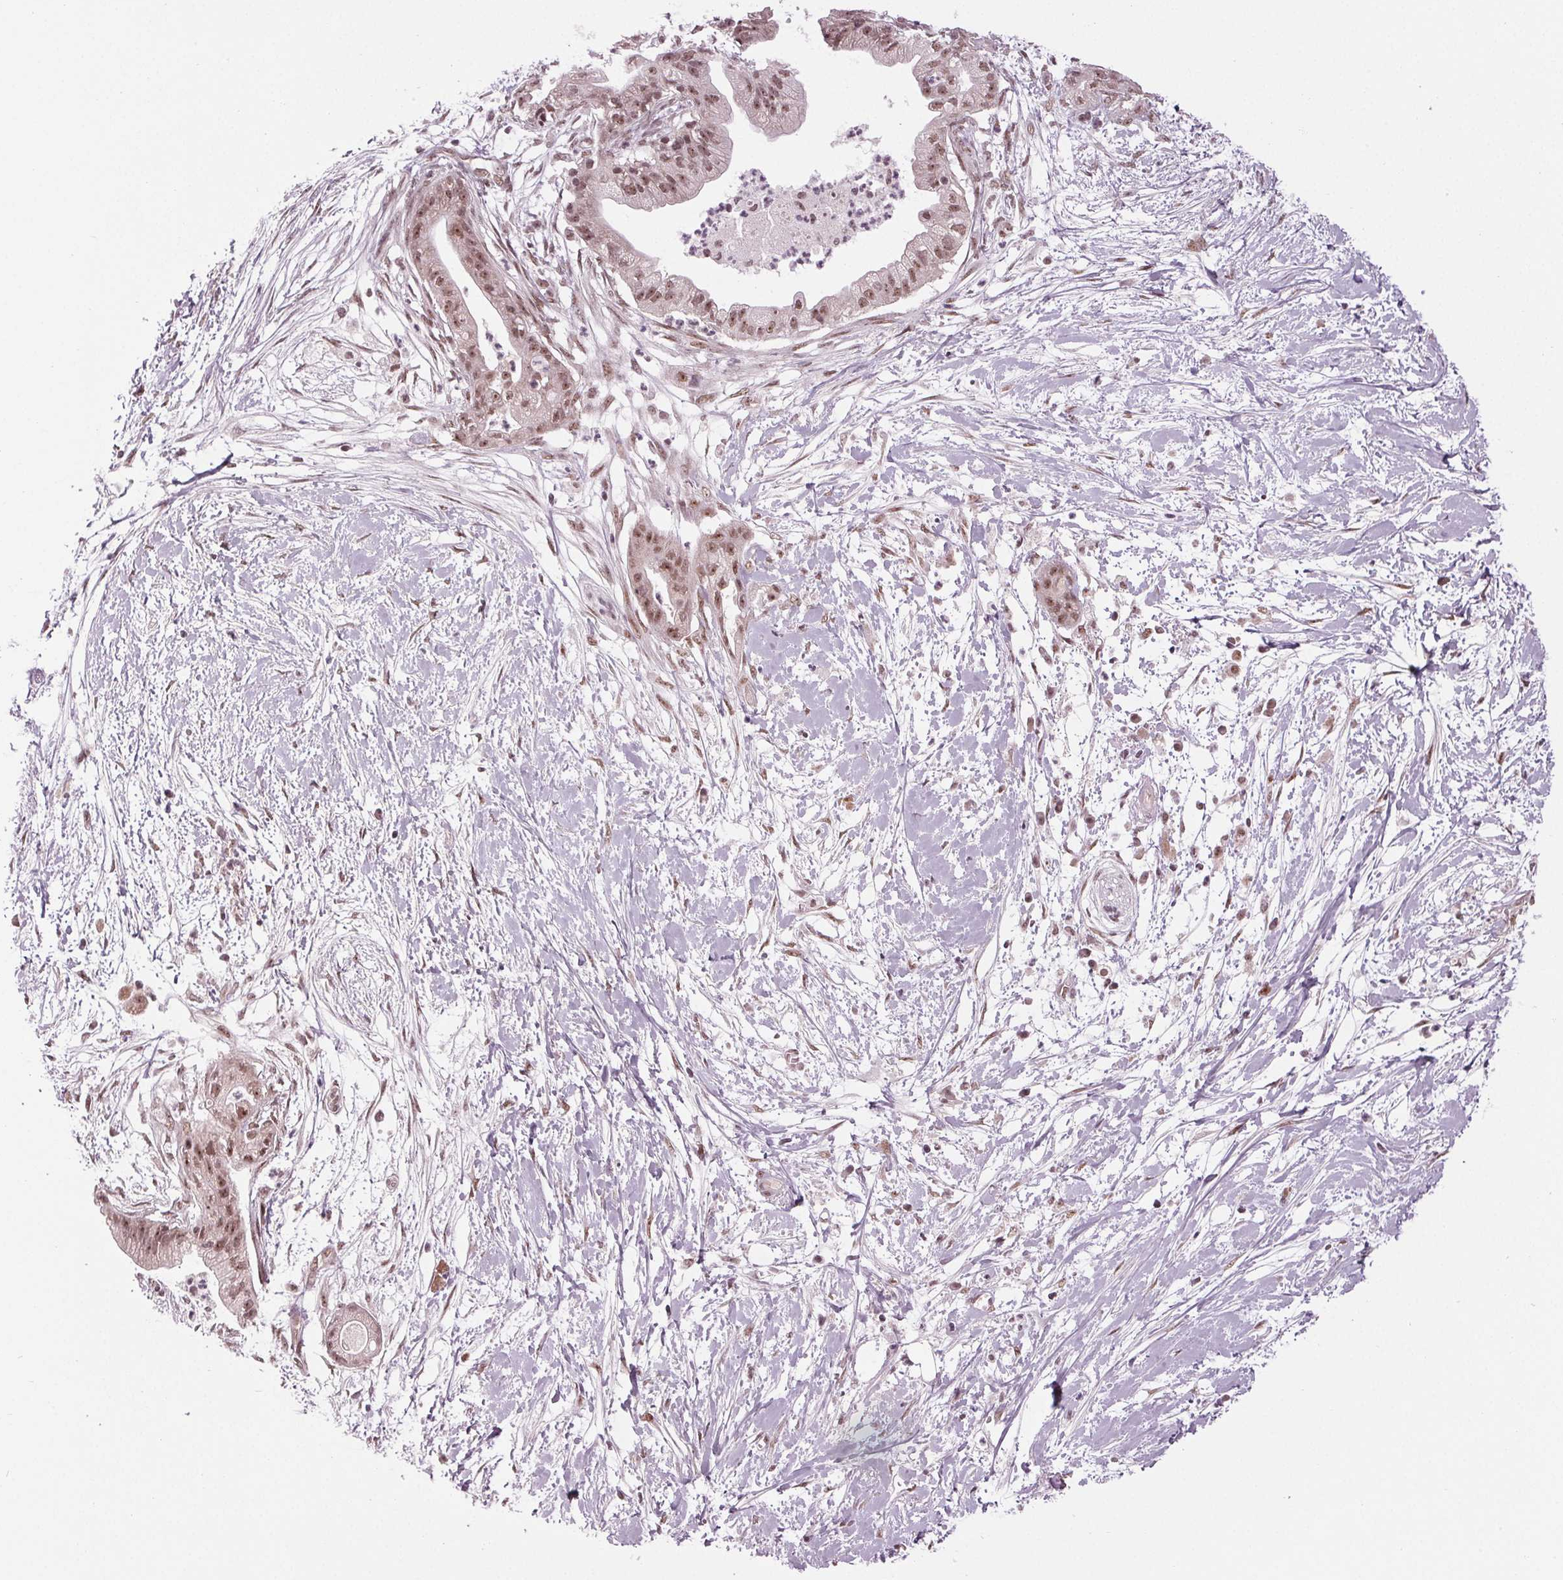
{"staining": {"intensity": "moderate", "quantity": ">75%", "location": "nuclear"}, "tissue": "pancreatic cancer", "cell_type": "Tumor cells", "image_type": "cancer", "snomed": [{"axis": "morphology", "description": "Normal tissue, NOS"}, {"axis": "morphology", "description": "Adenocarcinoma, NOS"}, {"axis": "topography", "description": "Lymph node"}, {"axis": "topography", "description": "Pancreas"}], "caption": "Moderate nuclear staining for a protein is present in approximately >75% of tumor cells of pancreatic adenocarcinoma using immunohistochemistry.", "gene": "DDX41", "patient": {"sex": "female", "age": 58}}